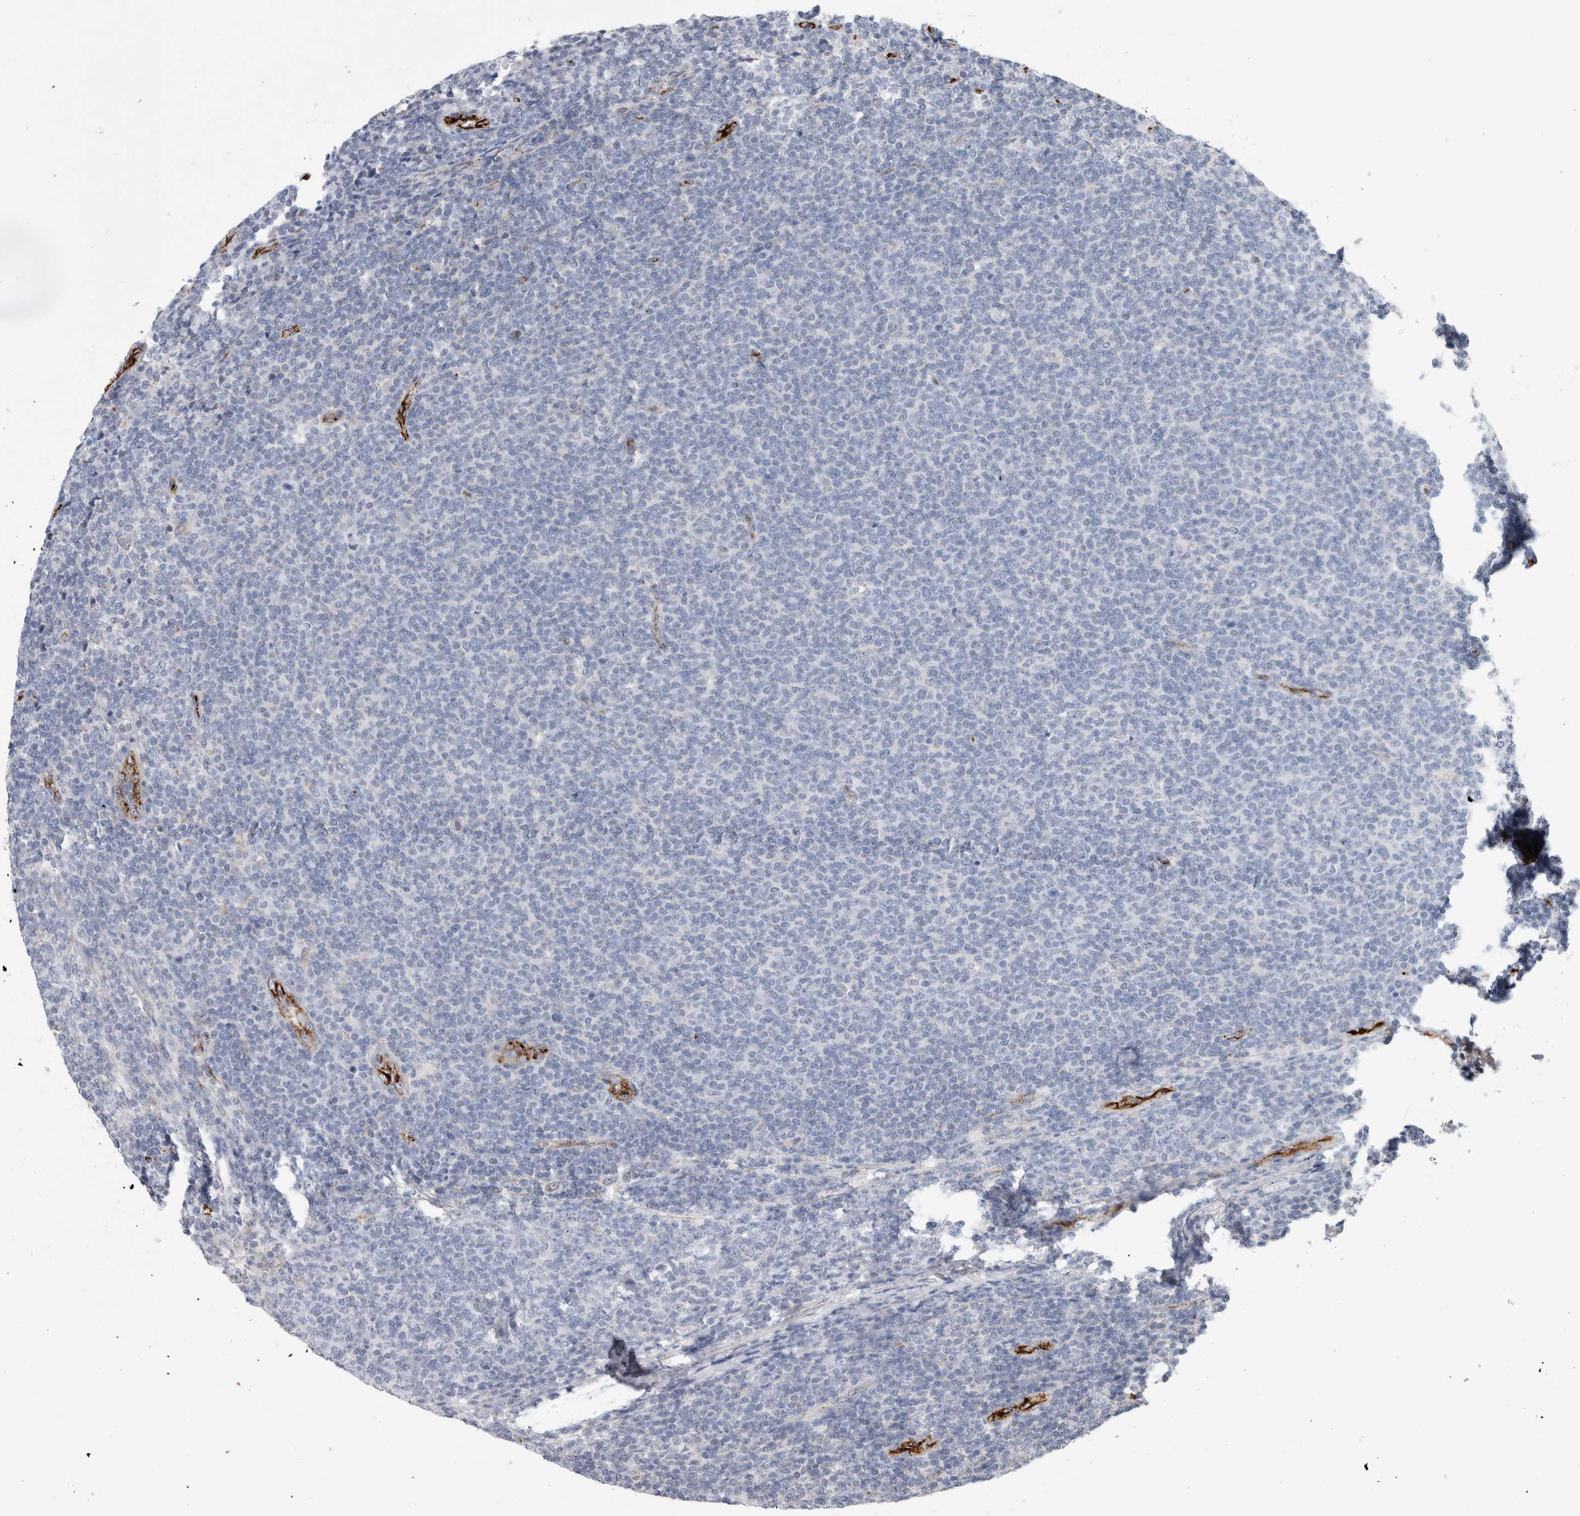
{"staining": {"intensity": "negative", "quantity": "none", "location": "none"}, "tissue": "lymphoma", "cell_type": "Tumor cells", "image_type": "cancer", "snomed": [{"axis": "morphology", "description": "Malignant lymphoma, non-Hodgkin's type, Low grade"}, {"axis": "topography", "description": "Lymph node"}], "caption": "Micrograph shows no significant protein expression in tumor cells of low-grade malignant lymphoma, non-Hodgkin's type. (Brightfield microscopy of DAB immunohistochemistry at high magnification).", "gene": "IARS2", "patient": {"sex": "male", "age": 66}}